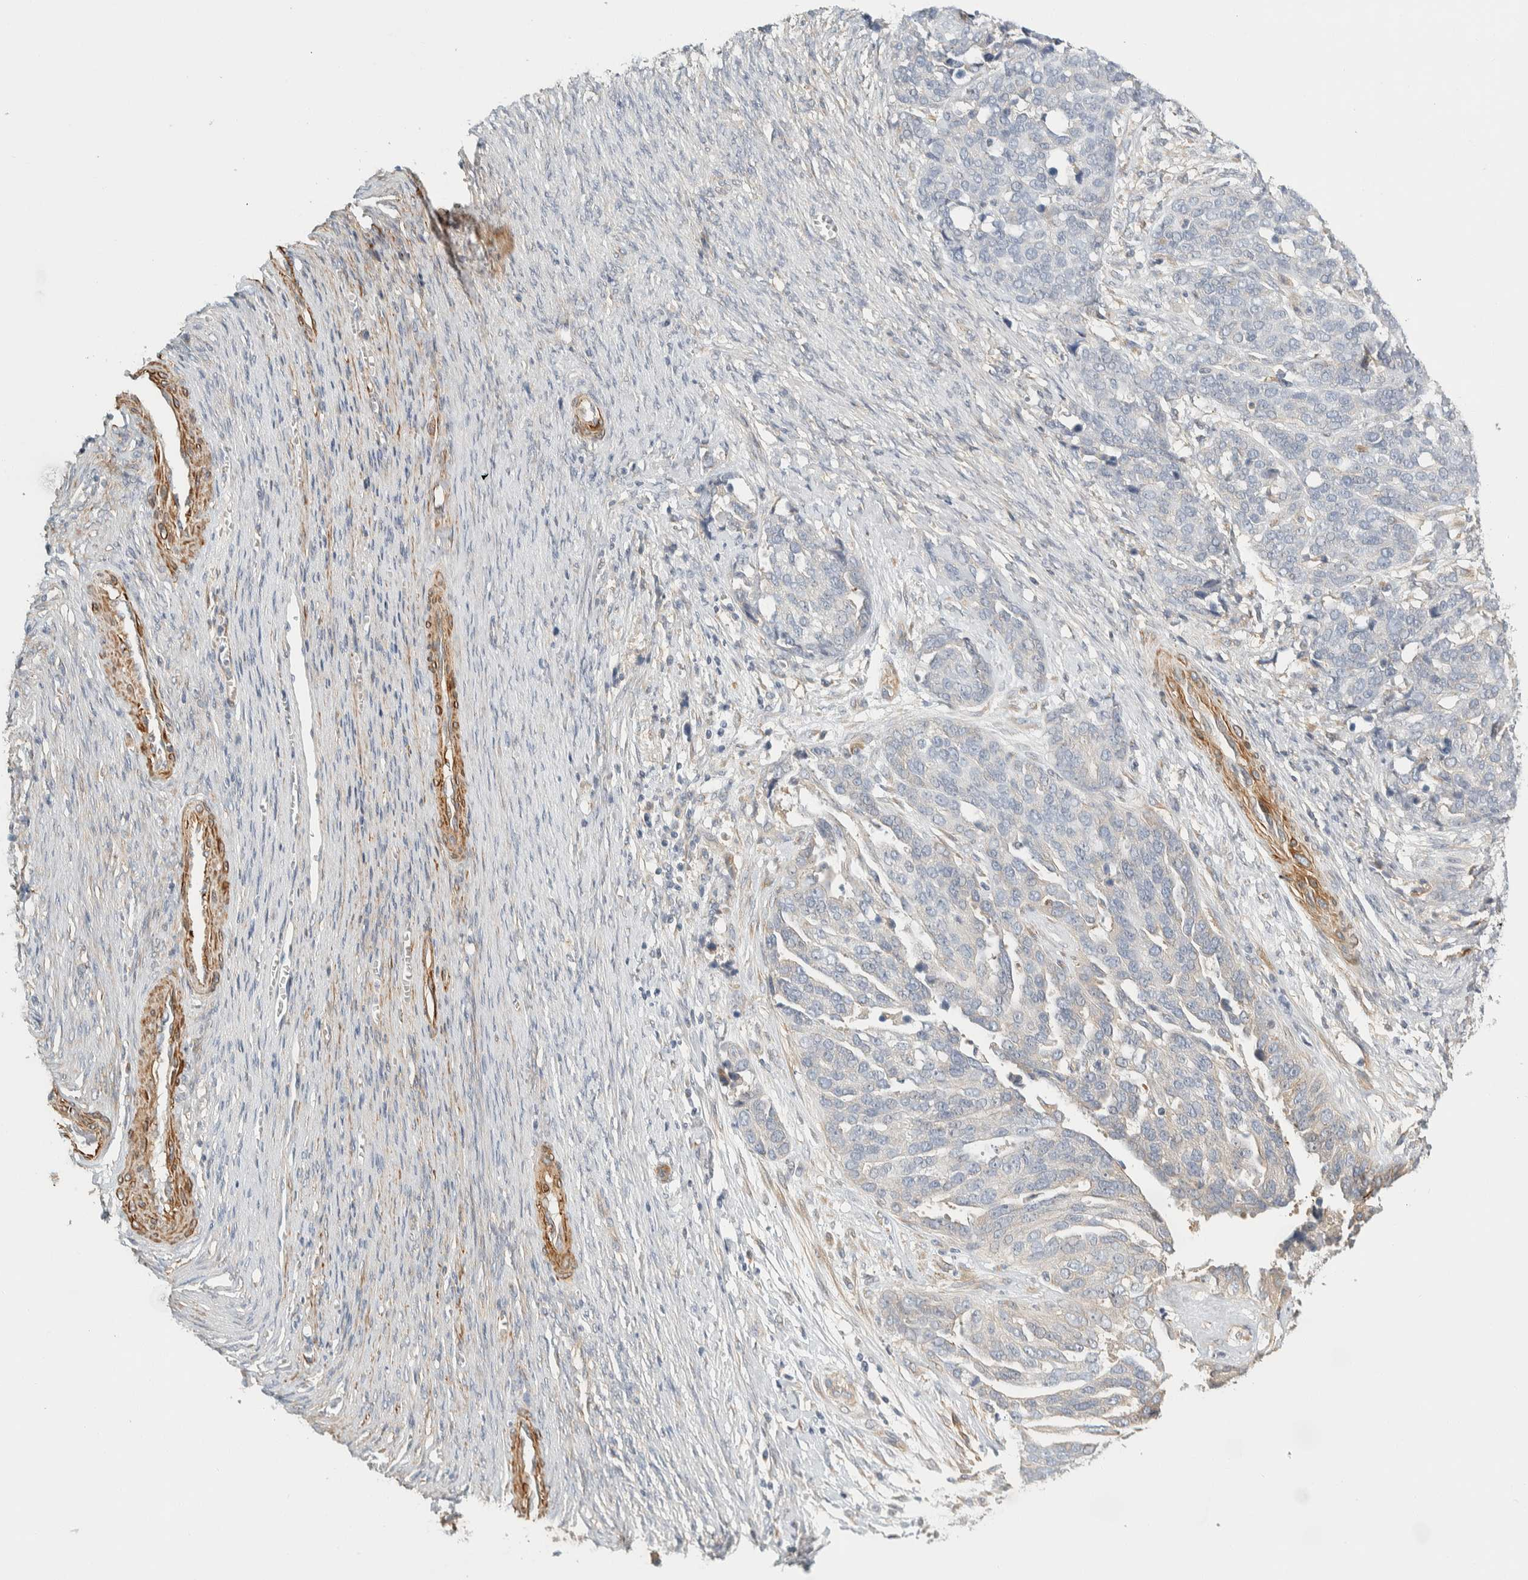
{"staining": {"intensity": "negative", "quantity": "none", "location": "none"}, "tissue": "ovarian cancer", "cell_type": "Tumor cells", "image_type": "cancer", "snomed": [{"axis": "morphology", "description": "Cystadenocarcinoma, serous, NOS"}, {"axis": "topography", "description": "Ovary"}], "caption": "Protein analysis of serous cystadenocarcinoma (ovarian) shows no significant staining in tumor cells.", "gene": "CDR2", "patient": {"sex": "female", "age": 44}}